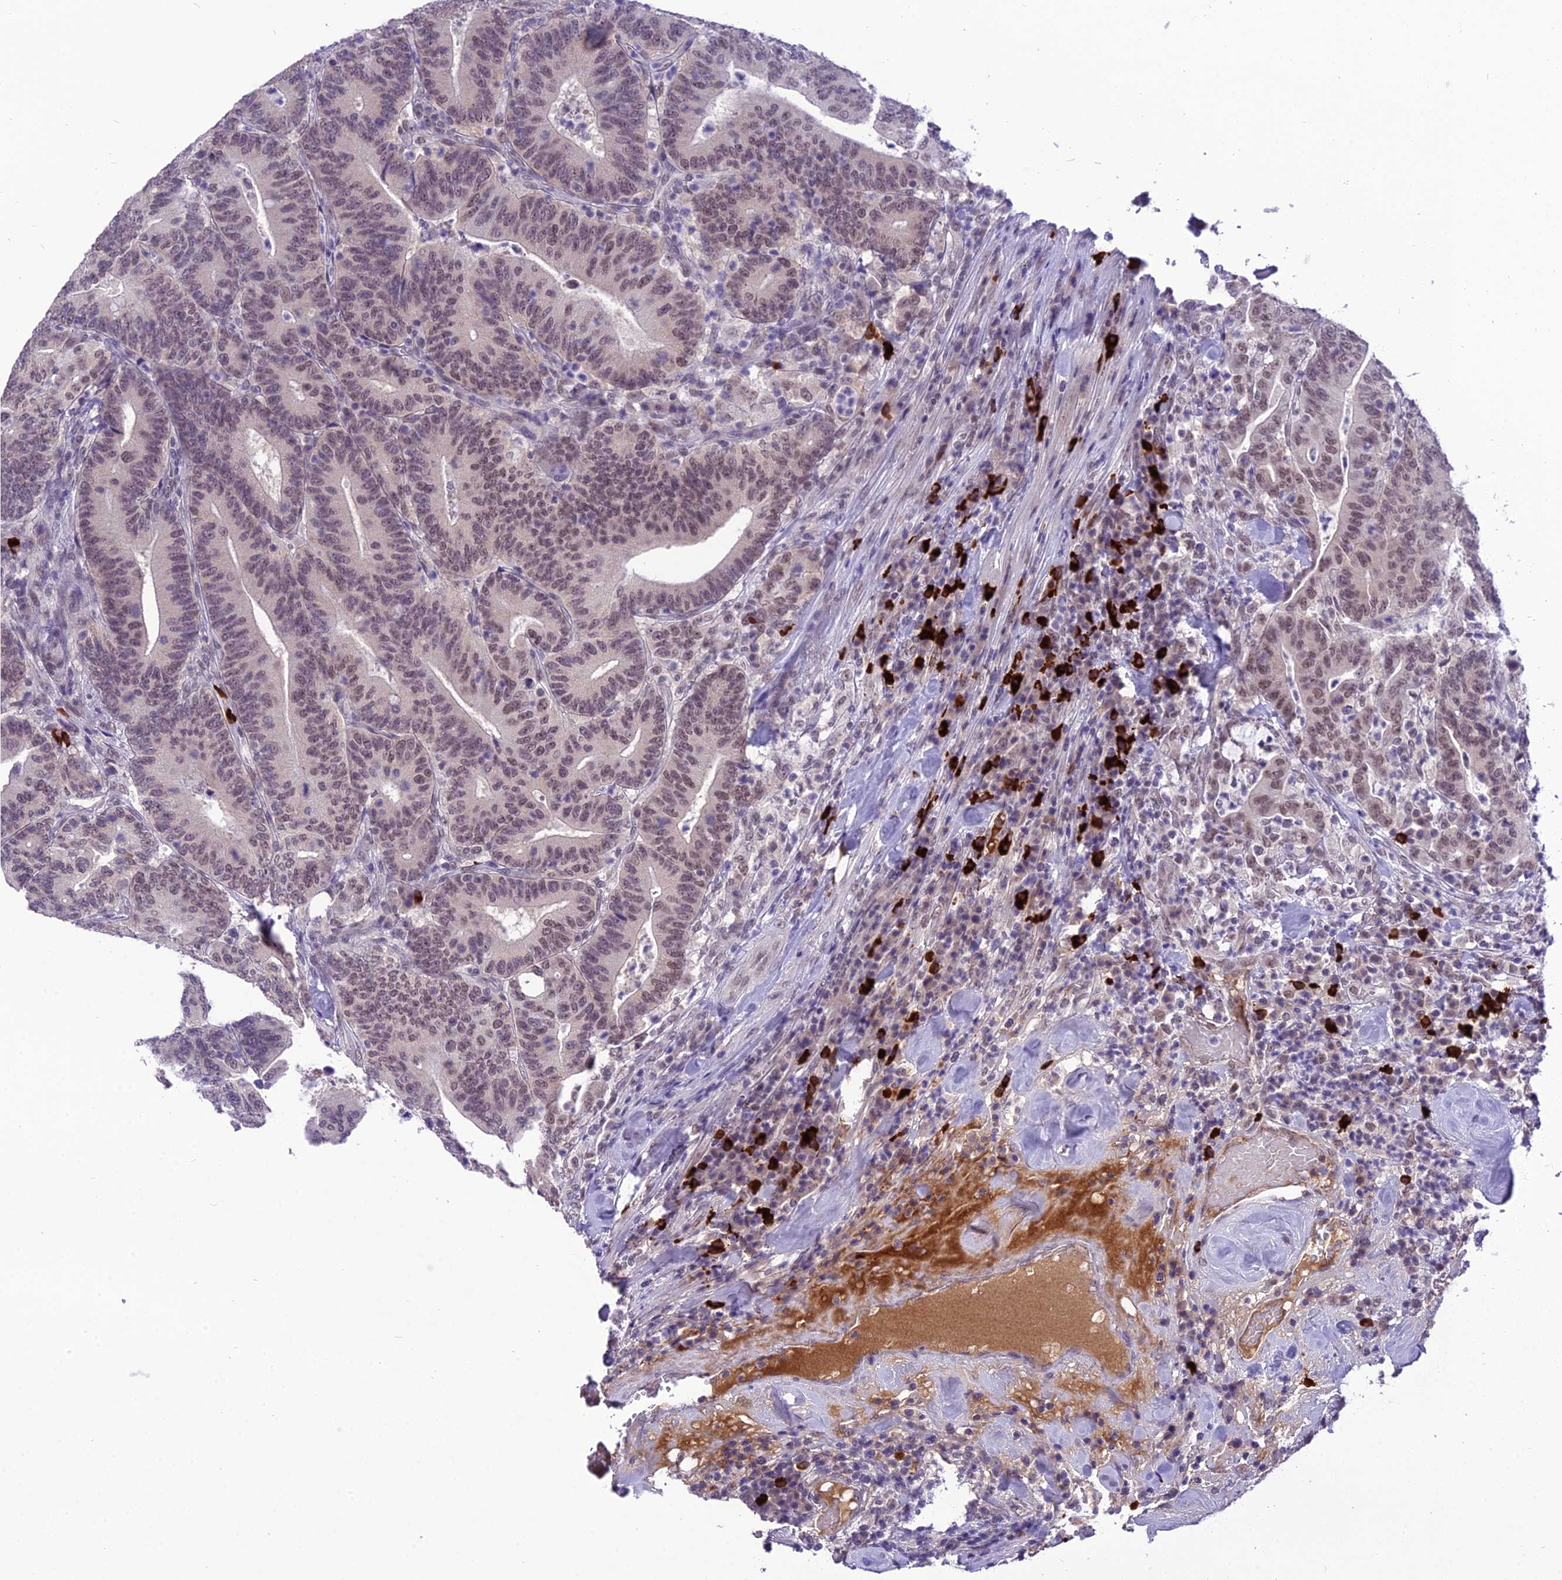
{"staining": {"intensity": "moderate", "quantity": ">75%", "location": "nuclear"}, "tissue": "colorectal cancer", "cell_type": "Tumor cells", "image_type": "cancer", "snomed": [{"axis": "morphology", "description": "Adenocarcinoma, NOS"}, {"axis": "topography", "description": "Colon"}], "caption": "Immunohistochemical staining of colorectal cancer (adenocarcinoma) exhibits medium levels of moderate nuclear expression in approximately >75% of tumor cells.", "gene": "SH3RF3", "patient": {"sex": "female", "age": 66}}